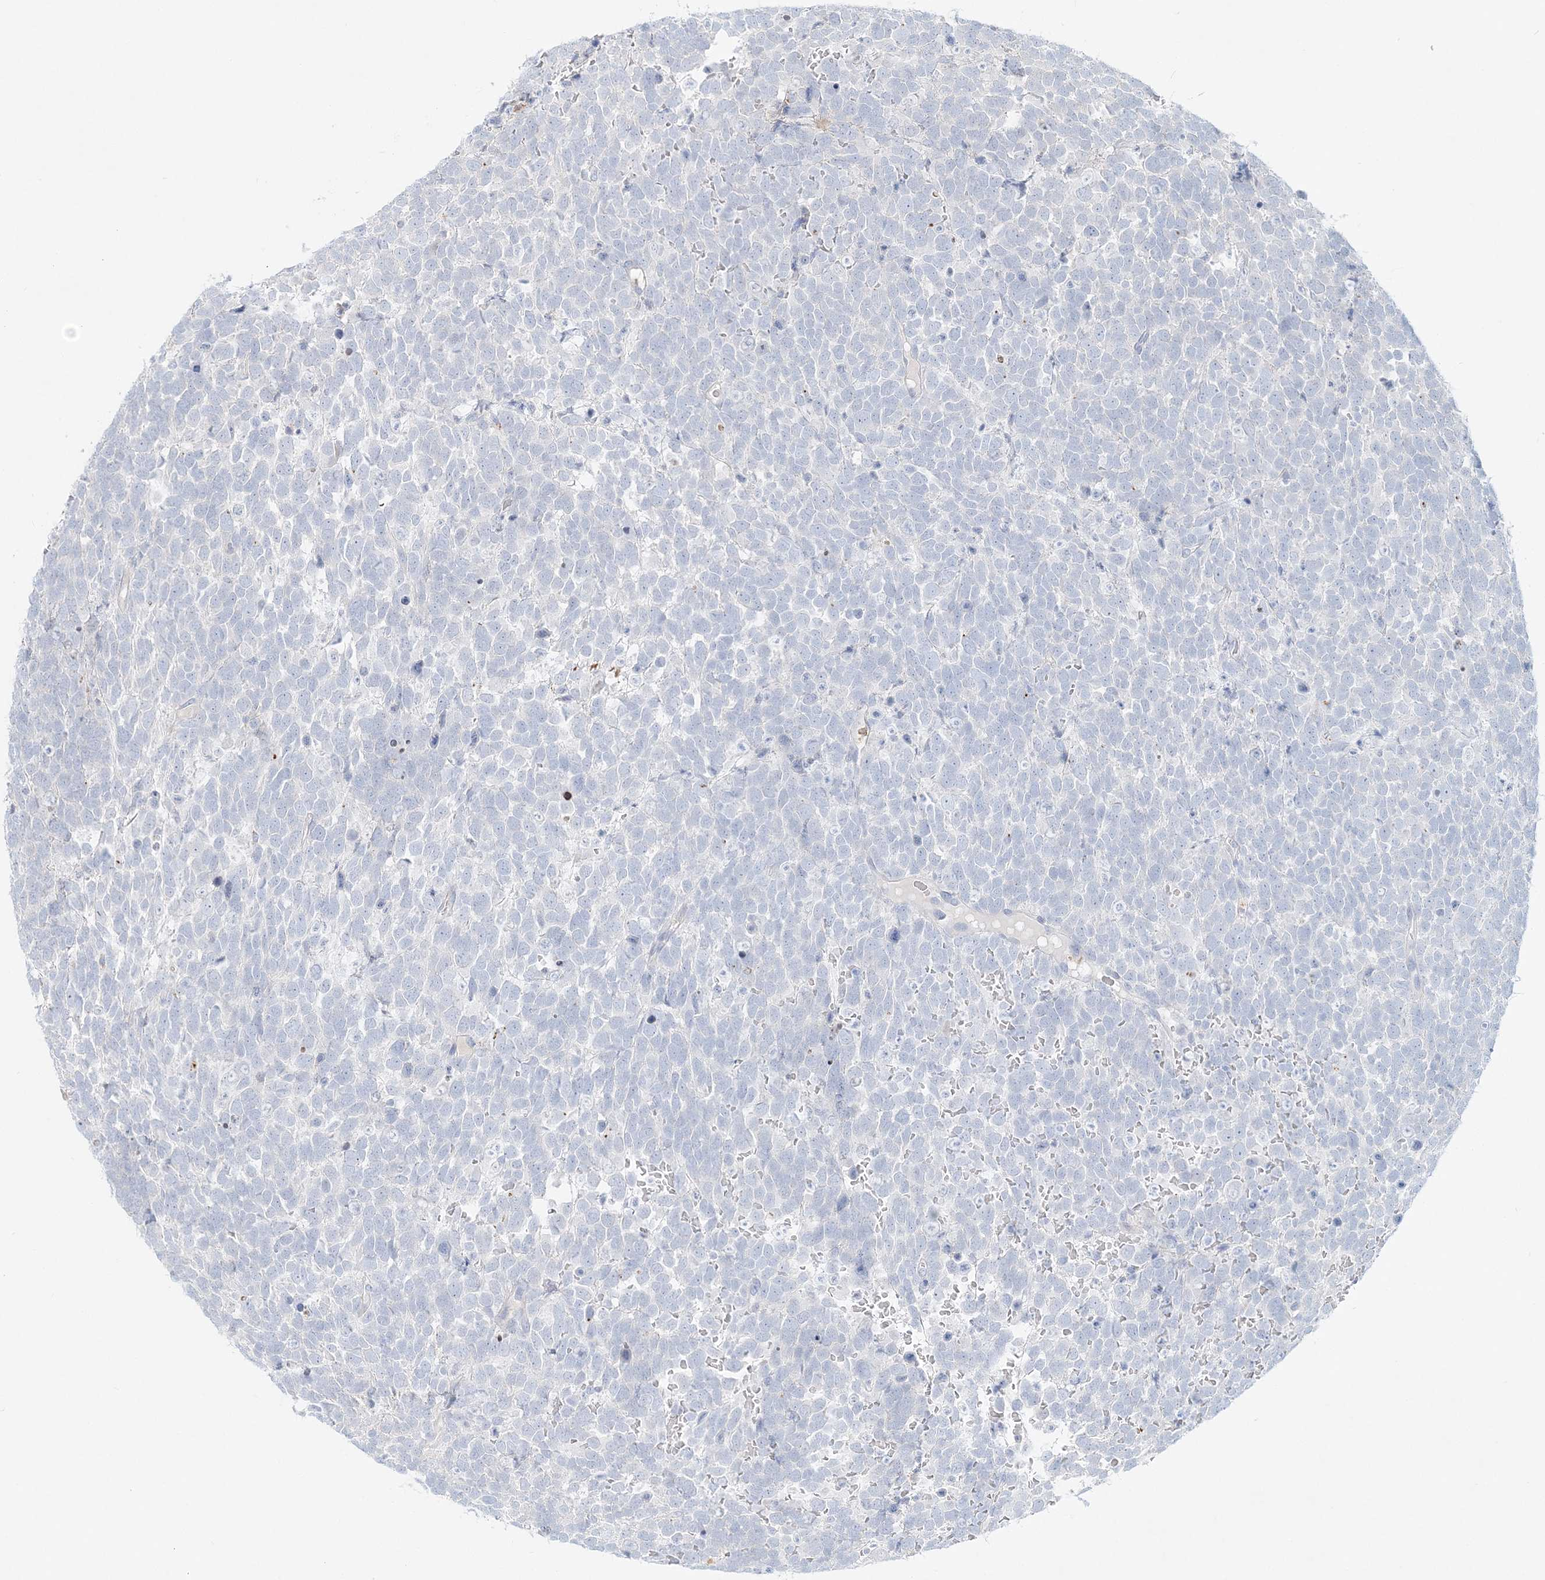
{"staining": {"intensity": "negative", "quantity": "none", "location": "none"}, "tissue": "urothelial cancer", "cell_type": "Tumor cells", "image_type": "cancer", "snomed": [{"axis": "morphology", "description": "Urothelial carcinoma, High grade"}, {"axis": "topography", "description": "Urinary bladder"}], "caption": "Tumor cells show no significant positivity in urothelial cancer.", "gene": "DNAH5", "patient": {"sex": "female", "age": 82}}